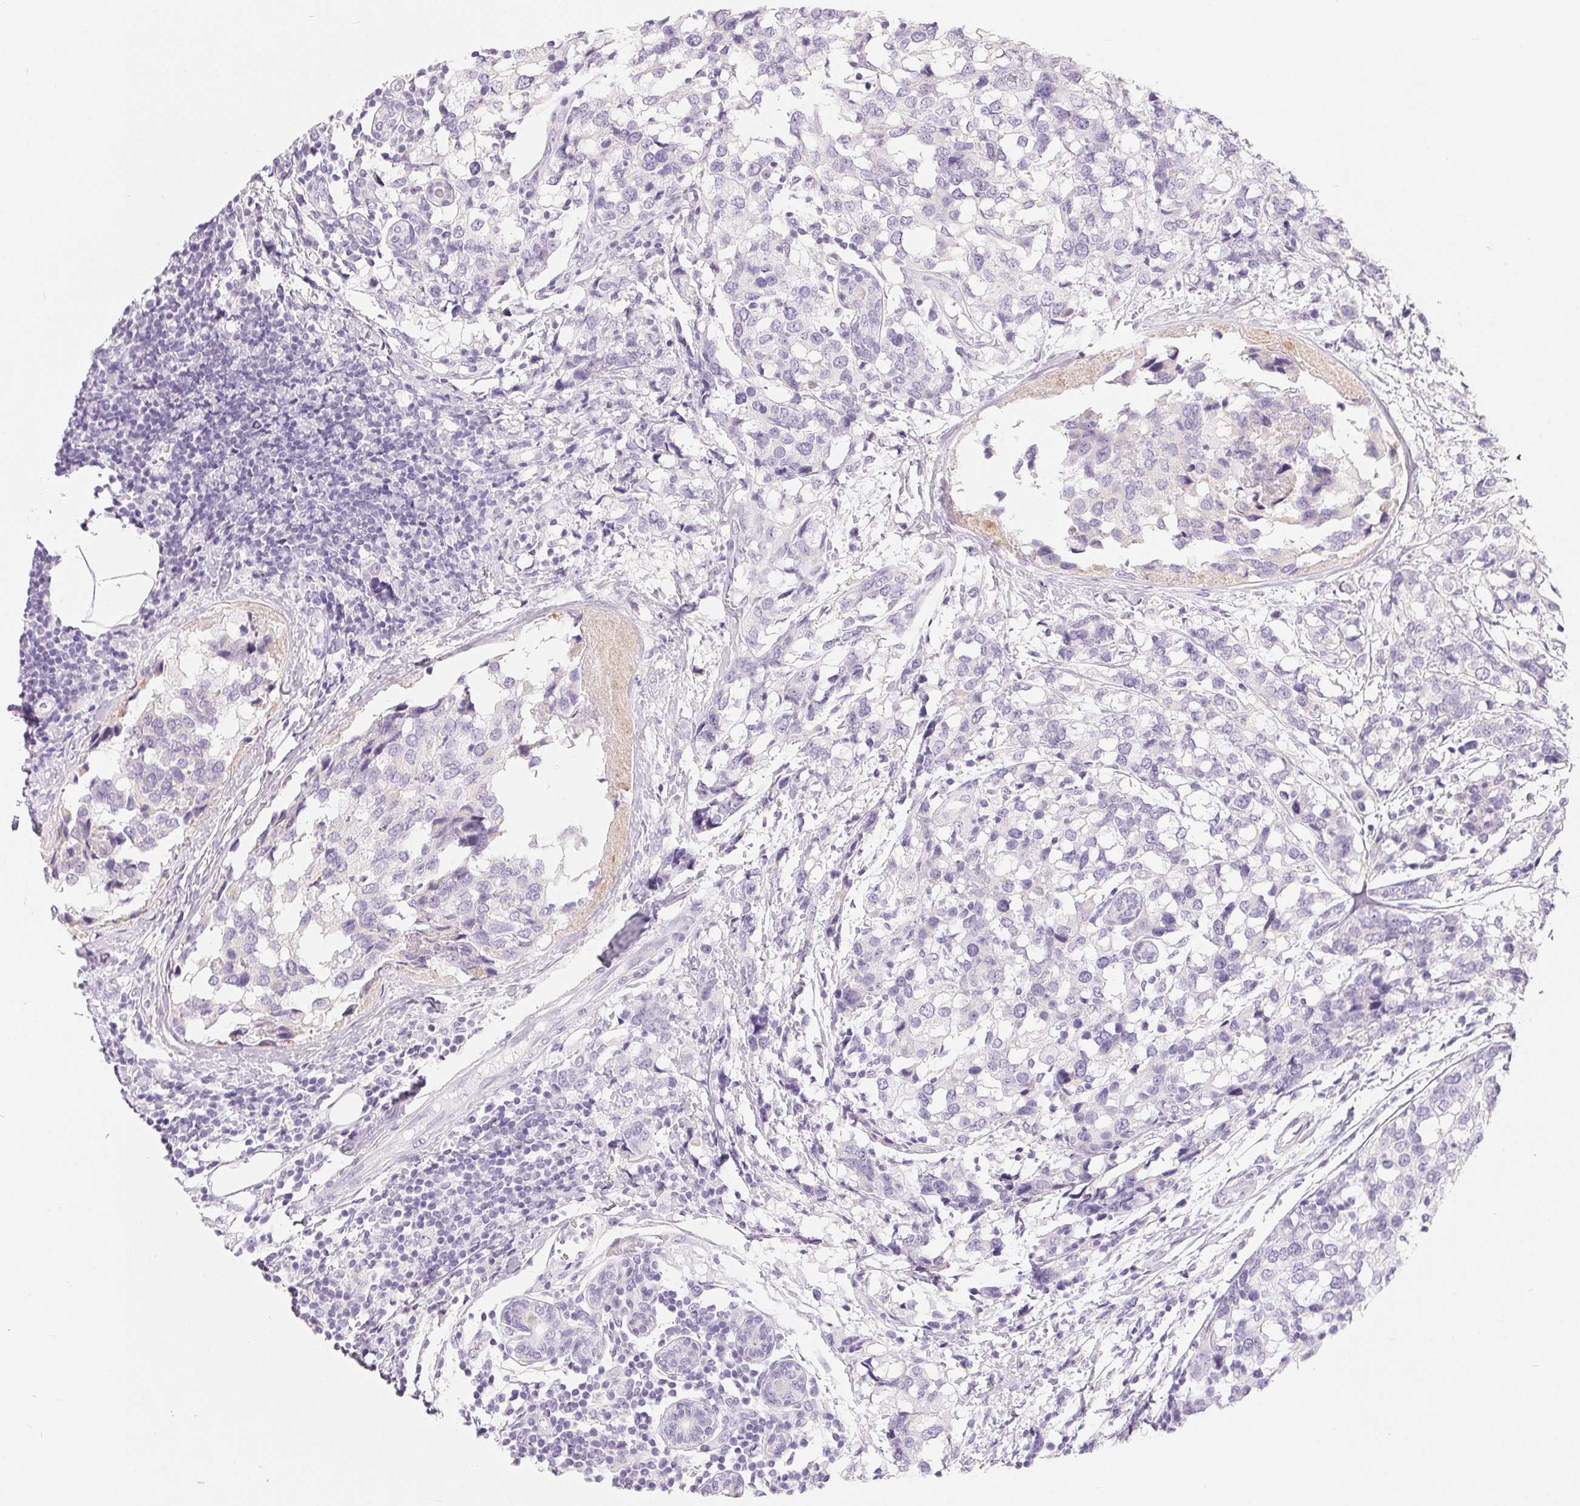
{"staining": {"intensity": "negative", "quantity": "none", "location": "none"}, "tissue": "breast cancer", "cell_type": "Tumor cells", "image_type": "cancer", "snomed": [{"axis": "morphology", "description": "Lobular carcinoma"}, {"axis": "topography", "description": "Breast"}], "caption": "The image shows no significant staining in tumor cells of breast cancer (lobular carcinoma).", "gene": "SPACA5B", "patient": {"sex": "female", "age": 59}}